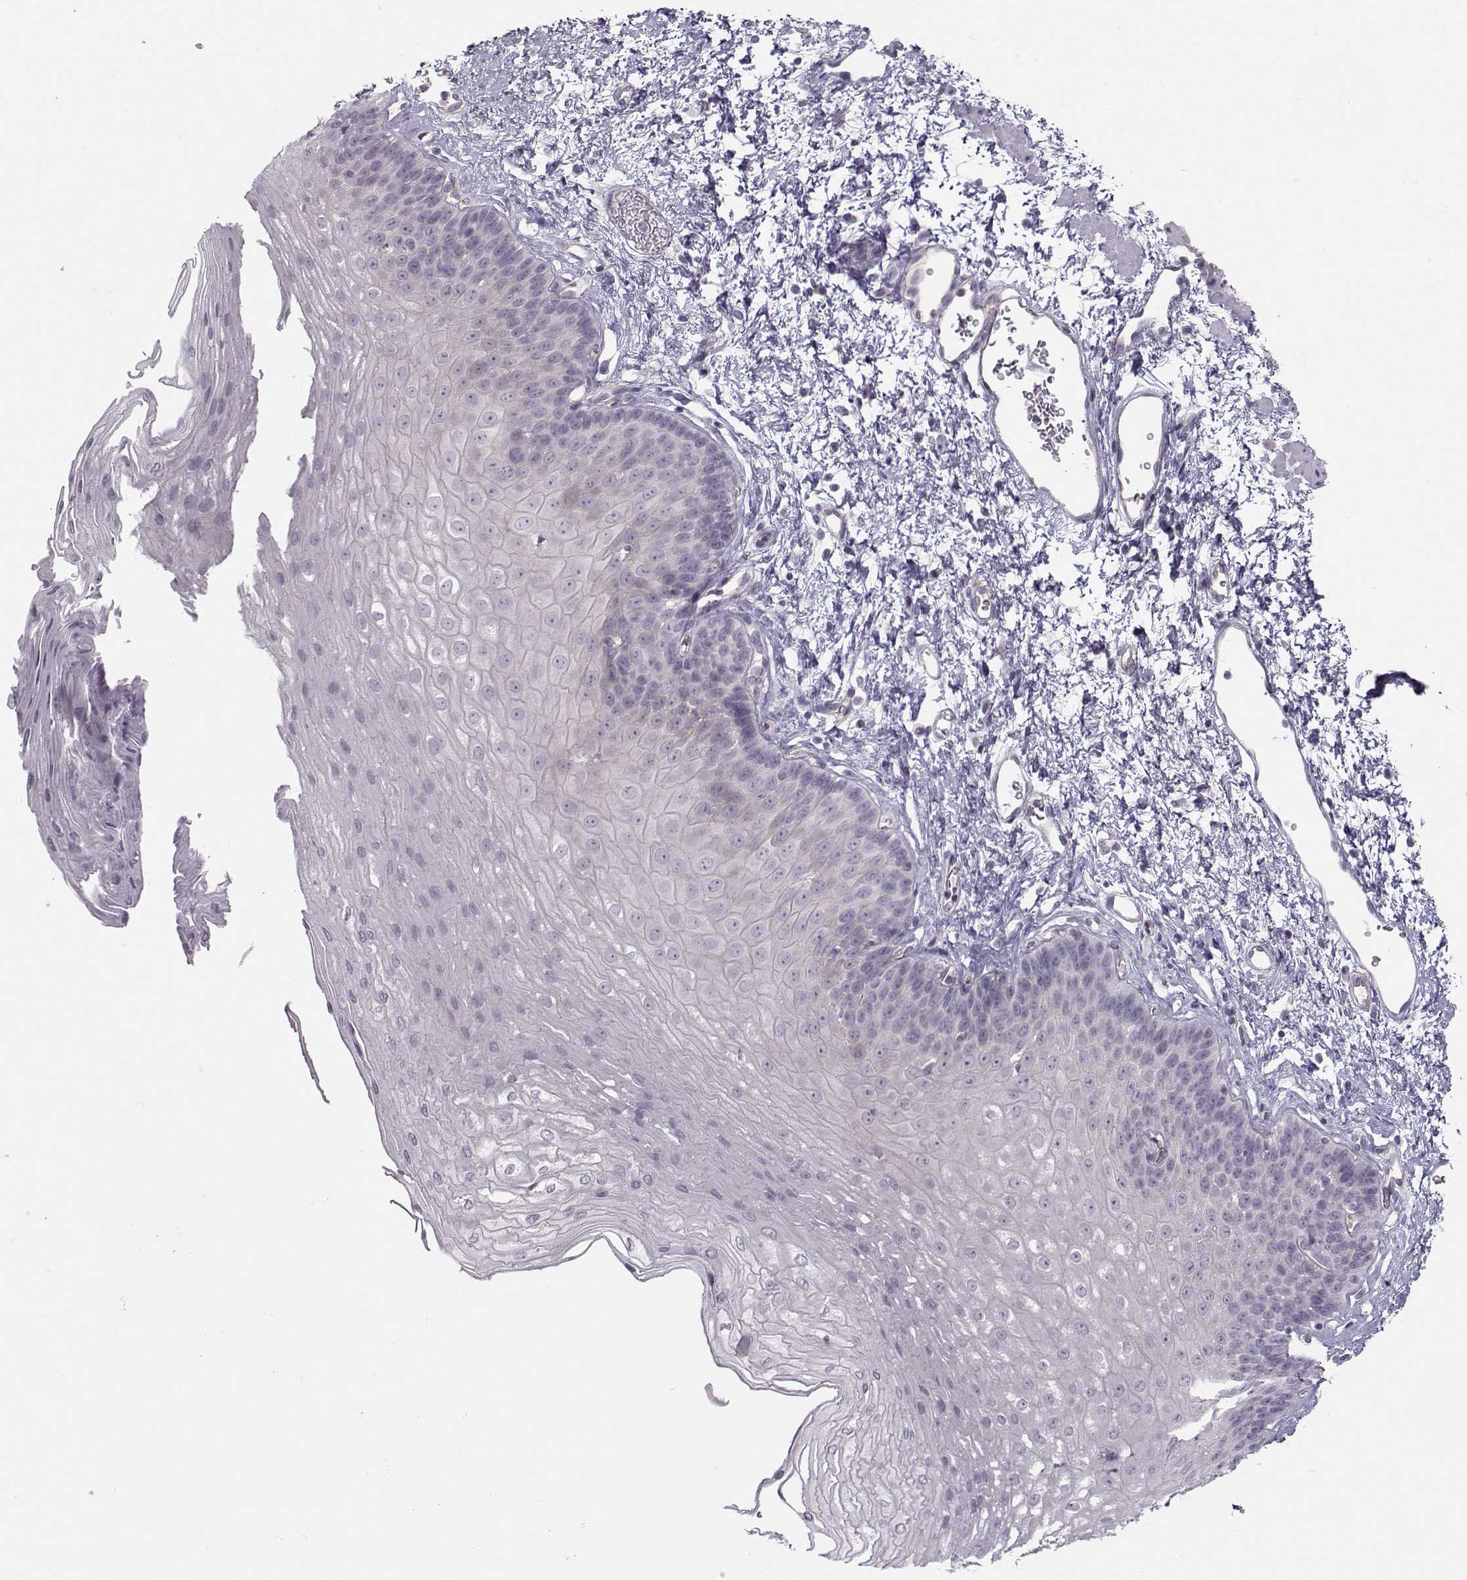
{"staining": {"intensity": "negative", "quantity": "none", "location": "none"}, "tissue": "esophagus", "cell_type": "Squamous epithelial cells", "image_type": "normal", "snomed": [{"axis": "morphology", "description": "Normal tissue, NOS"}, {"axis": "topography", "description": "Esophagus"}], "caption": "An image of human esophagus is negative for staining in squamous epithelial cells. (Stains: DAB IHC with hematoxylin counter stain, Microscopy: brightfield microscopy at high magnification).", "gene": "MAST1", "patient": {"sex": "female", "age": 62}}